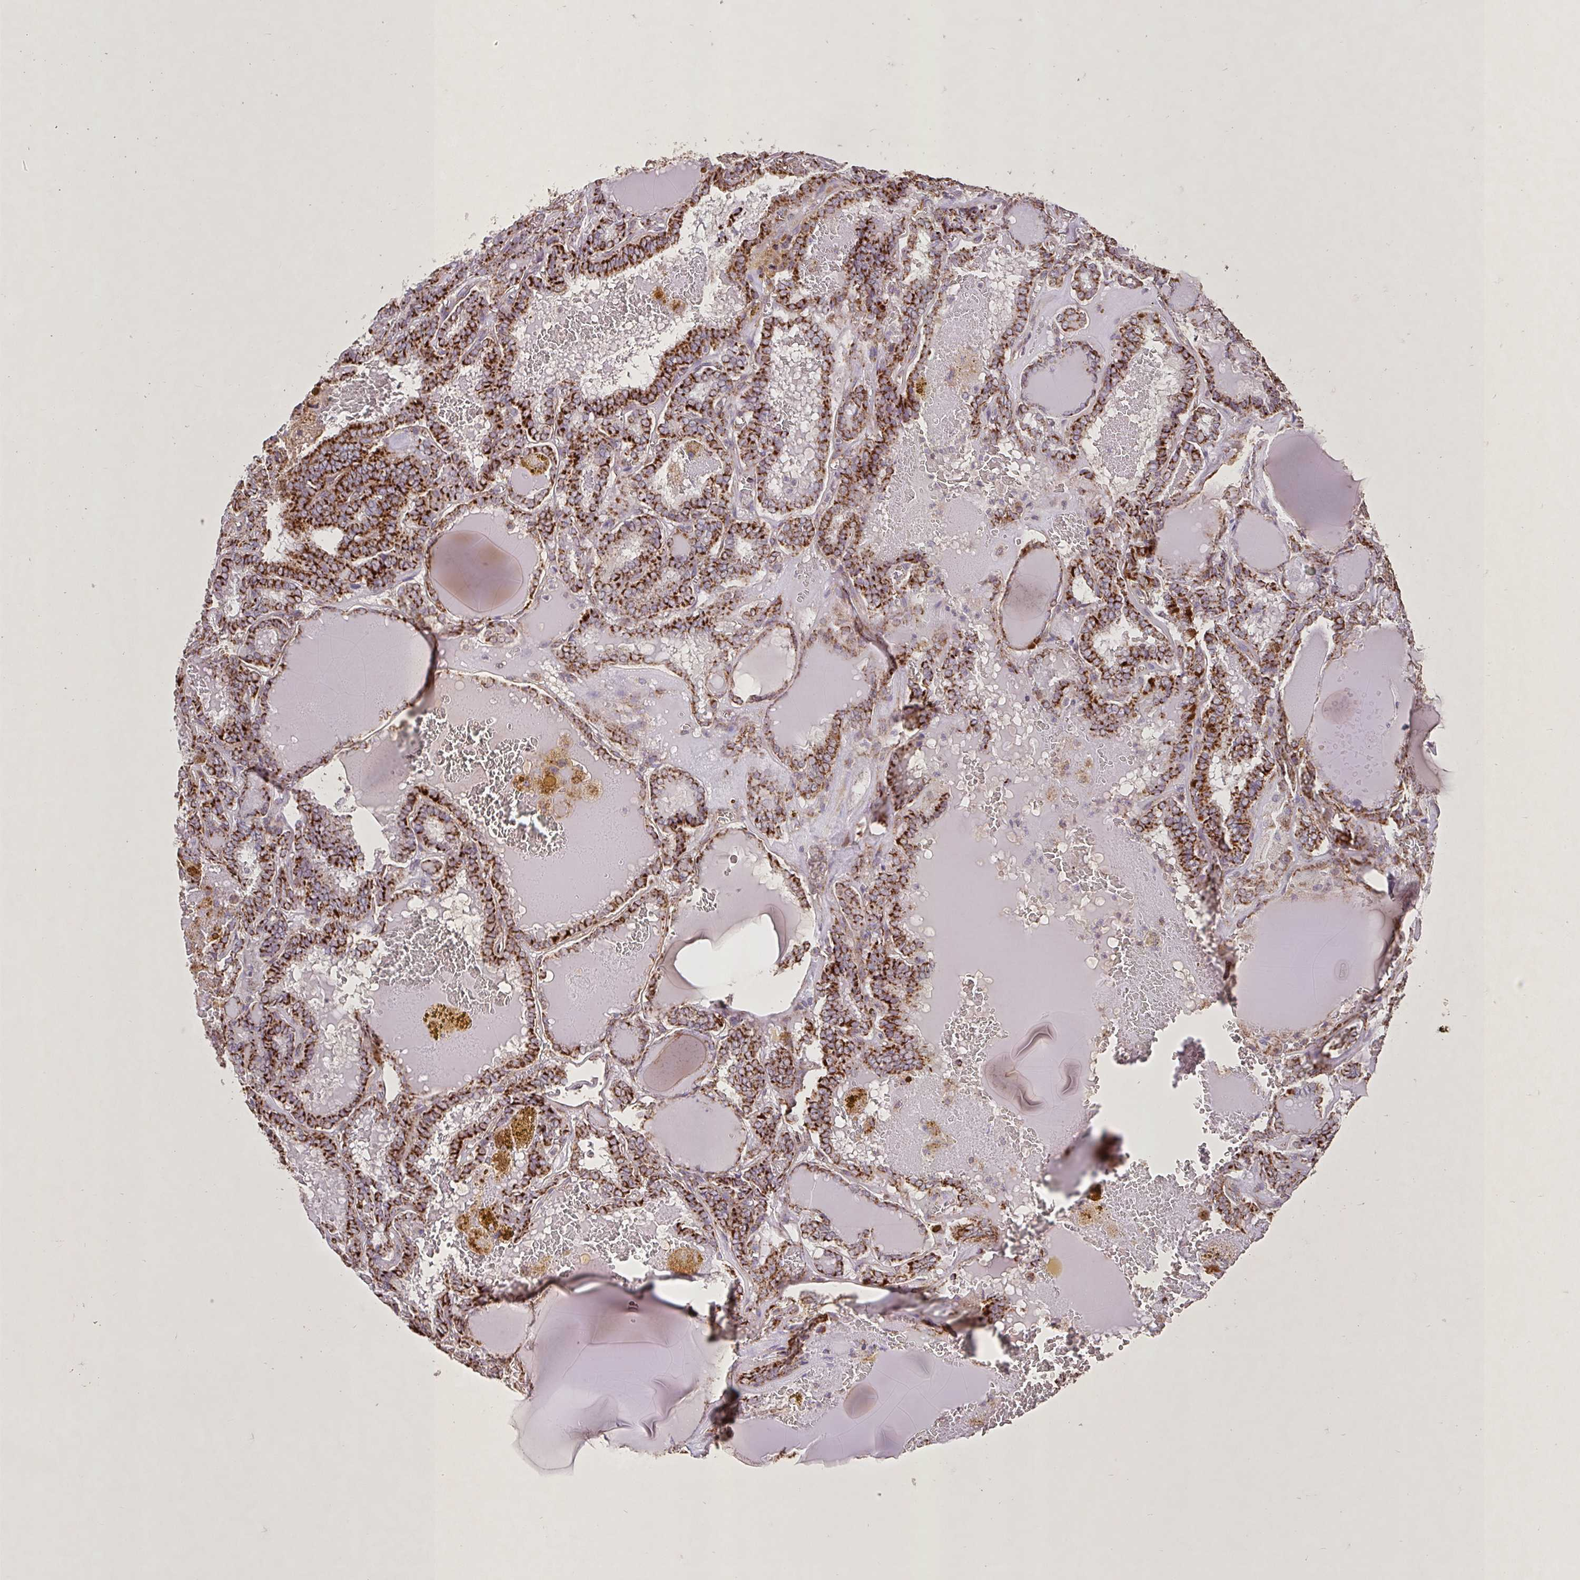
{"staining": {"intensity": "strong", "quantity": ">75%", "location": "cytoplasmic/membranous"}, "tissue": "thyroid cancer", "cell_type": "Tumor cells", "image_type": "cancer", "snomed": [{"axis": "morphology", "description": "Papillary adenocarcinoma, NOS"}, {"axis": "topography", "description": "Thyroid gland"}], "caption": "Thyroid papillary adenocarcinoma stained for a protein (brown) displays strong cytoplasmic/membranous positive expression in approximately >75% of tumor cells.", "gene": "AGK", "patient": {"sex": "female", "age": 72}}